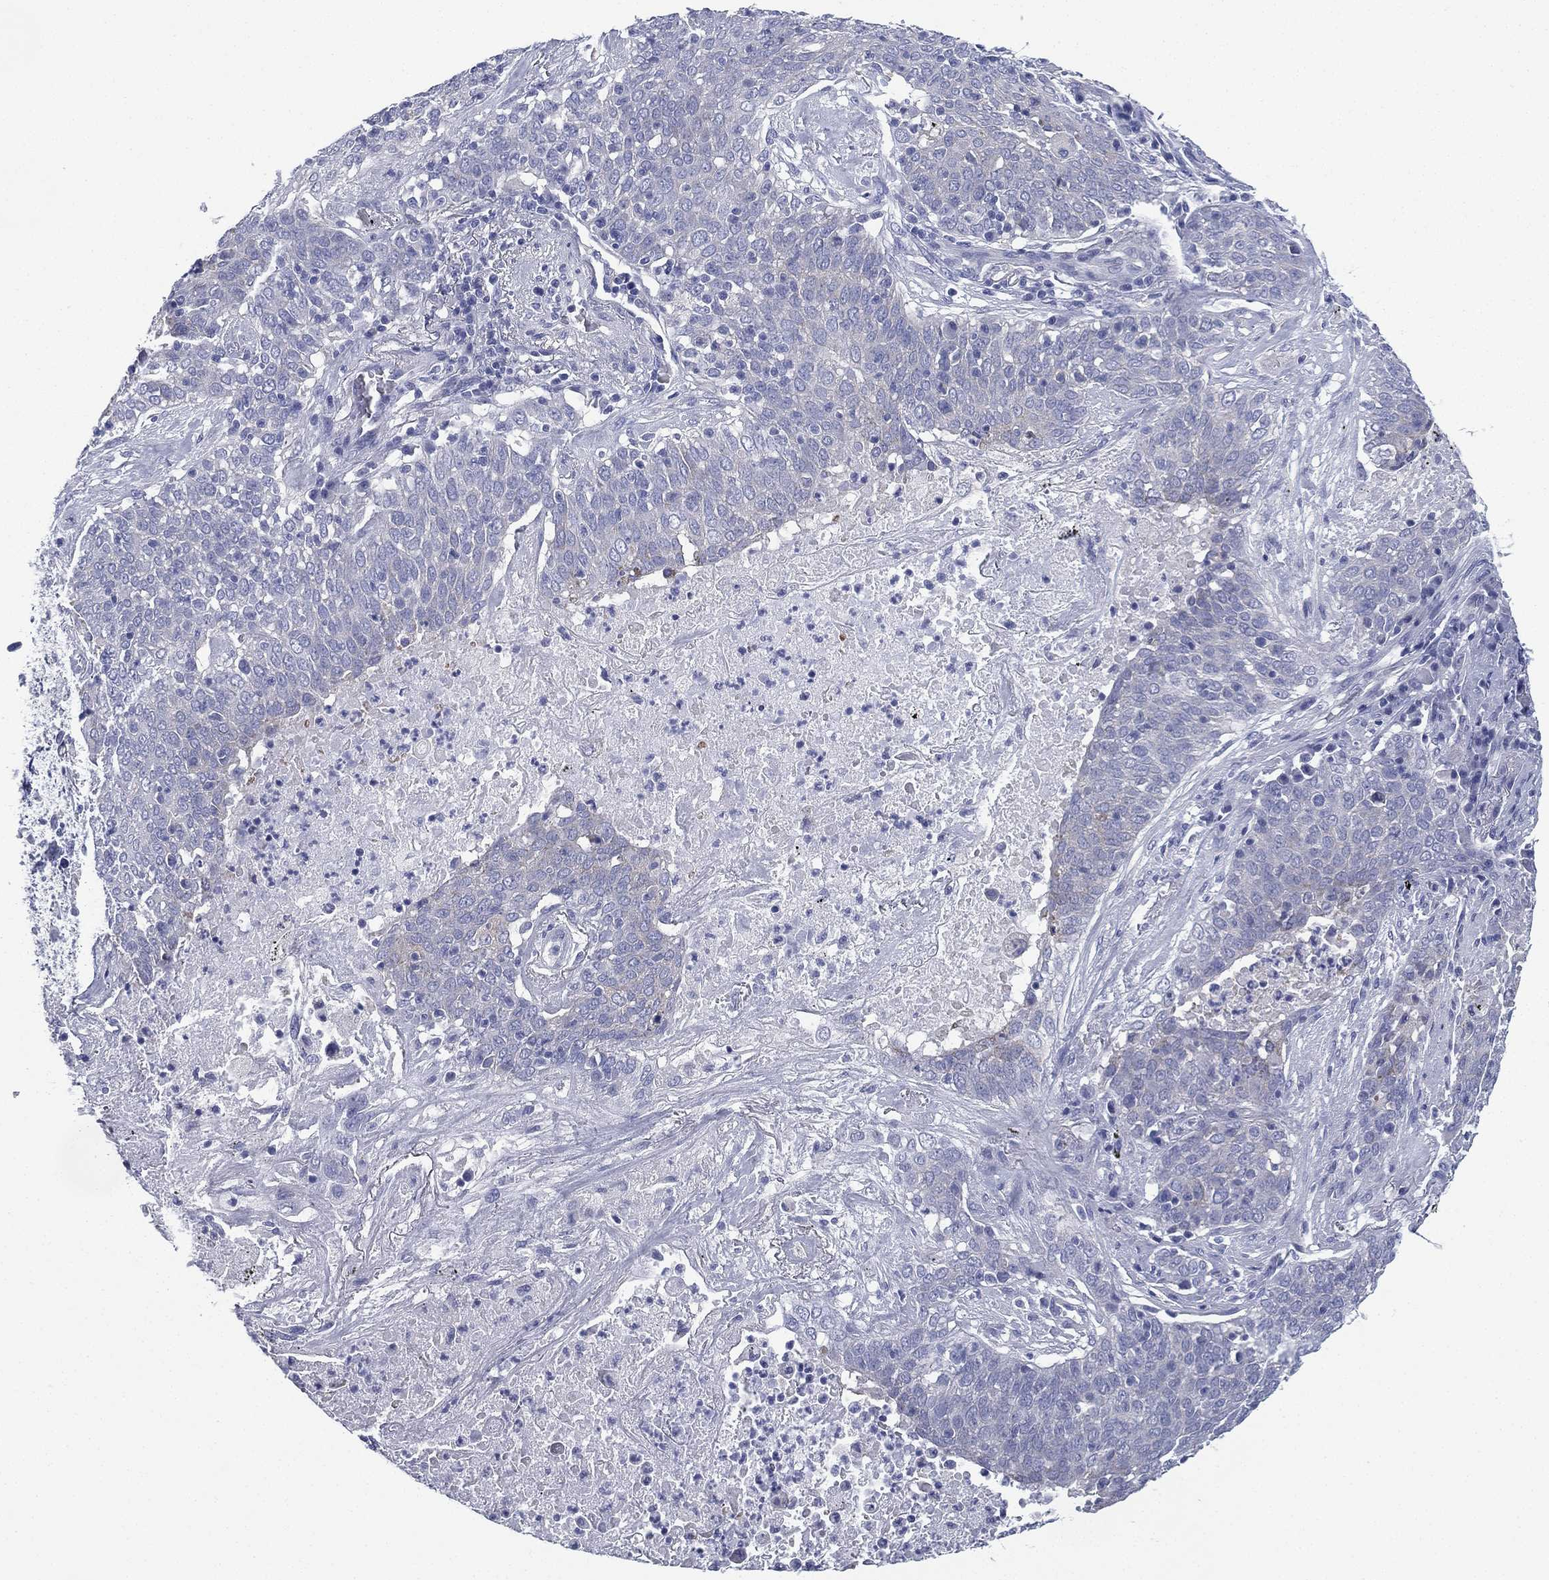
{"staining": {"intensity": "negative", "quantity": "none", "location": "none"}, "tissue": "lung cancer", "cell_type": "Tumor cells", "image_type": "cancer", "snomed": [{"axis": "morphology", "description": "Squamous cell carcinoma, NOS"}, {"axis": "topography", "description": "Lung"}], "caption": "The histopathology image exhibits no staining of tumor cells in lung cancer. (Brightfield microscopy of DAB immunohistochemistry at high magnification).", "gene": "FCER2", "patient": {"sex": "male", "age": 82}}